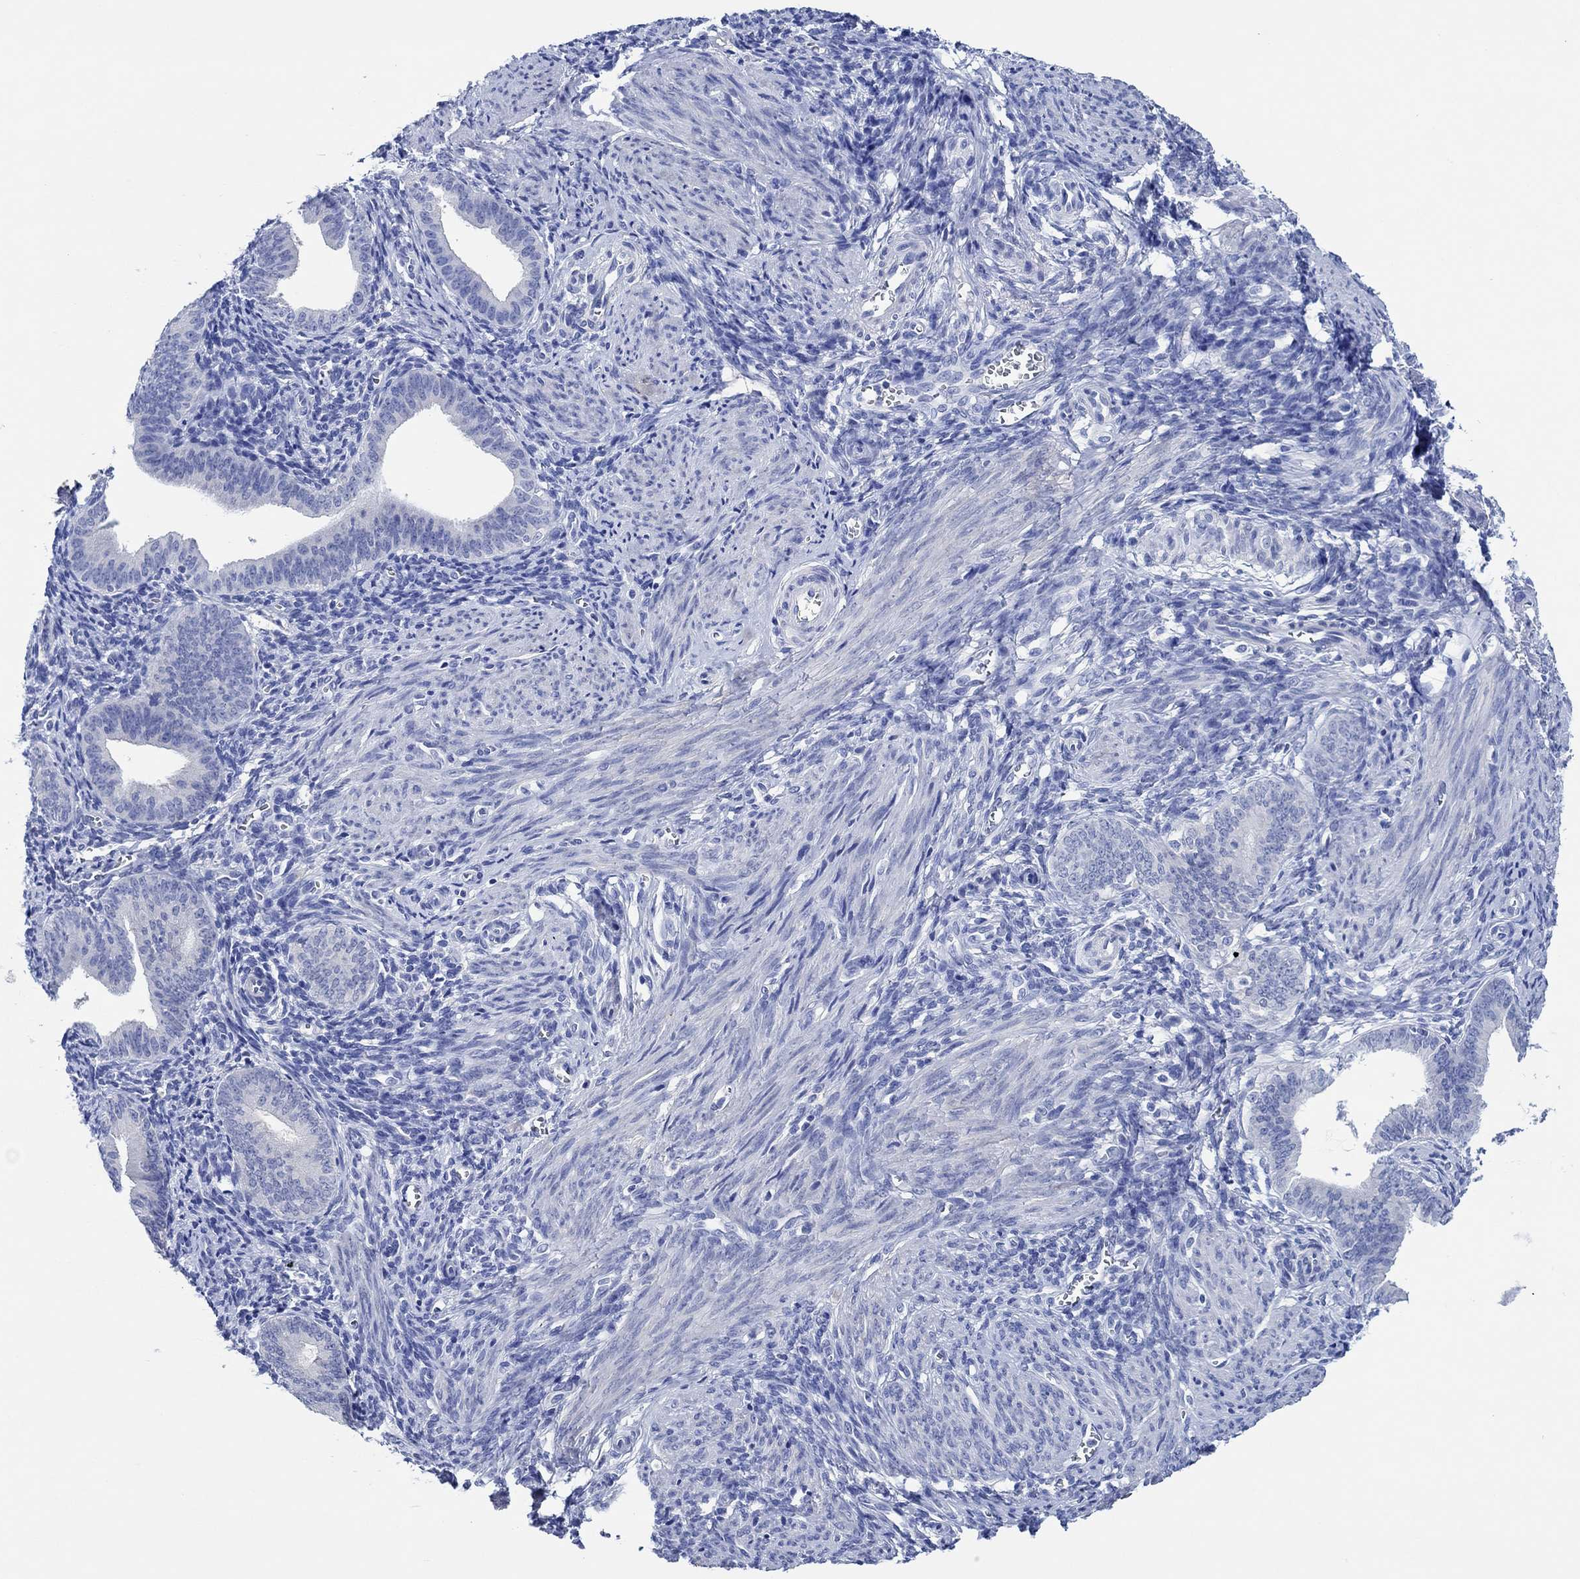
{"staining": {"intensity": "negative", "quantity": "none", "location": "none"}, "tissue": "endometrium", "cell_type": "Cells in endometrial stroma", "image_type": "normal", "snomed": [{"axis": "morphology", "description": "Normal tissue, NOS"}, {"axis": "topography", "description": "Endometrium"}], "caption": "Immunohistochemistry (IHC) histopathology image of unremarkable endometrium: endometrium stained with DAB shows no significant protein staining in cells in endometrial stroma.", "gene": "CPNE6", "patient": {"sex": "female", "age": 42}}